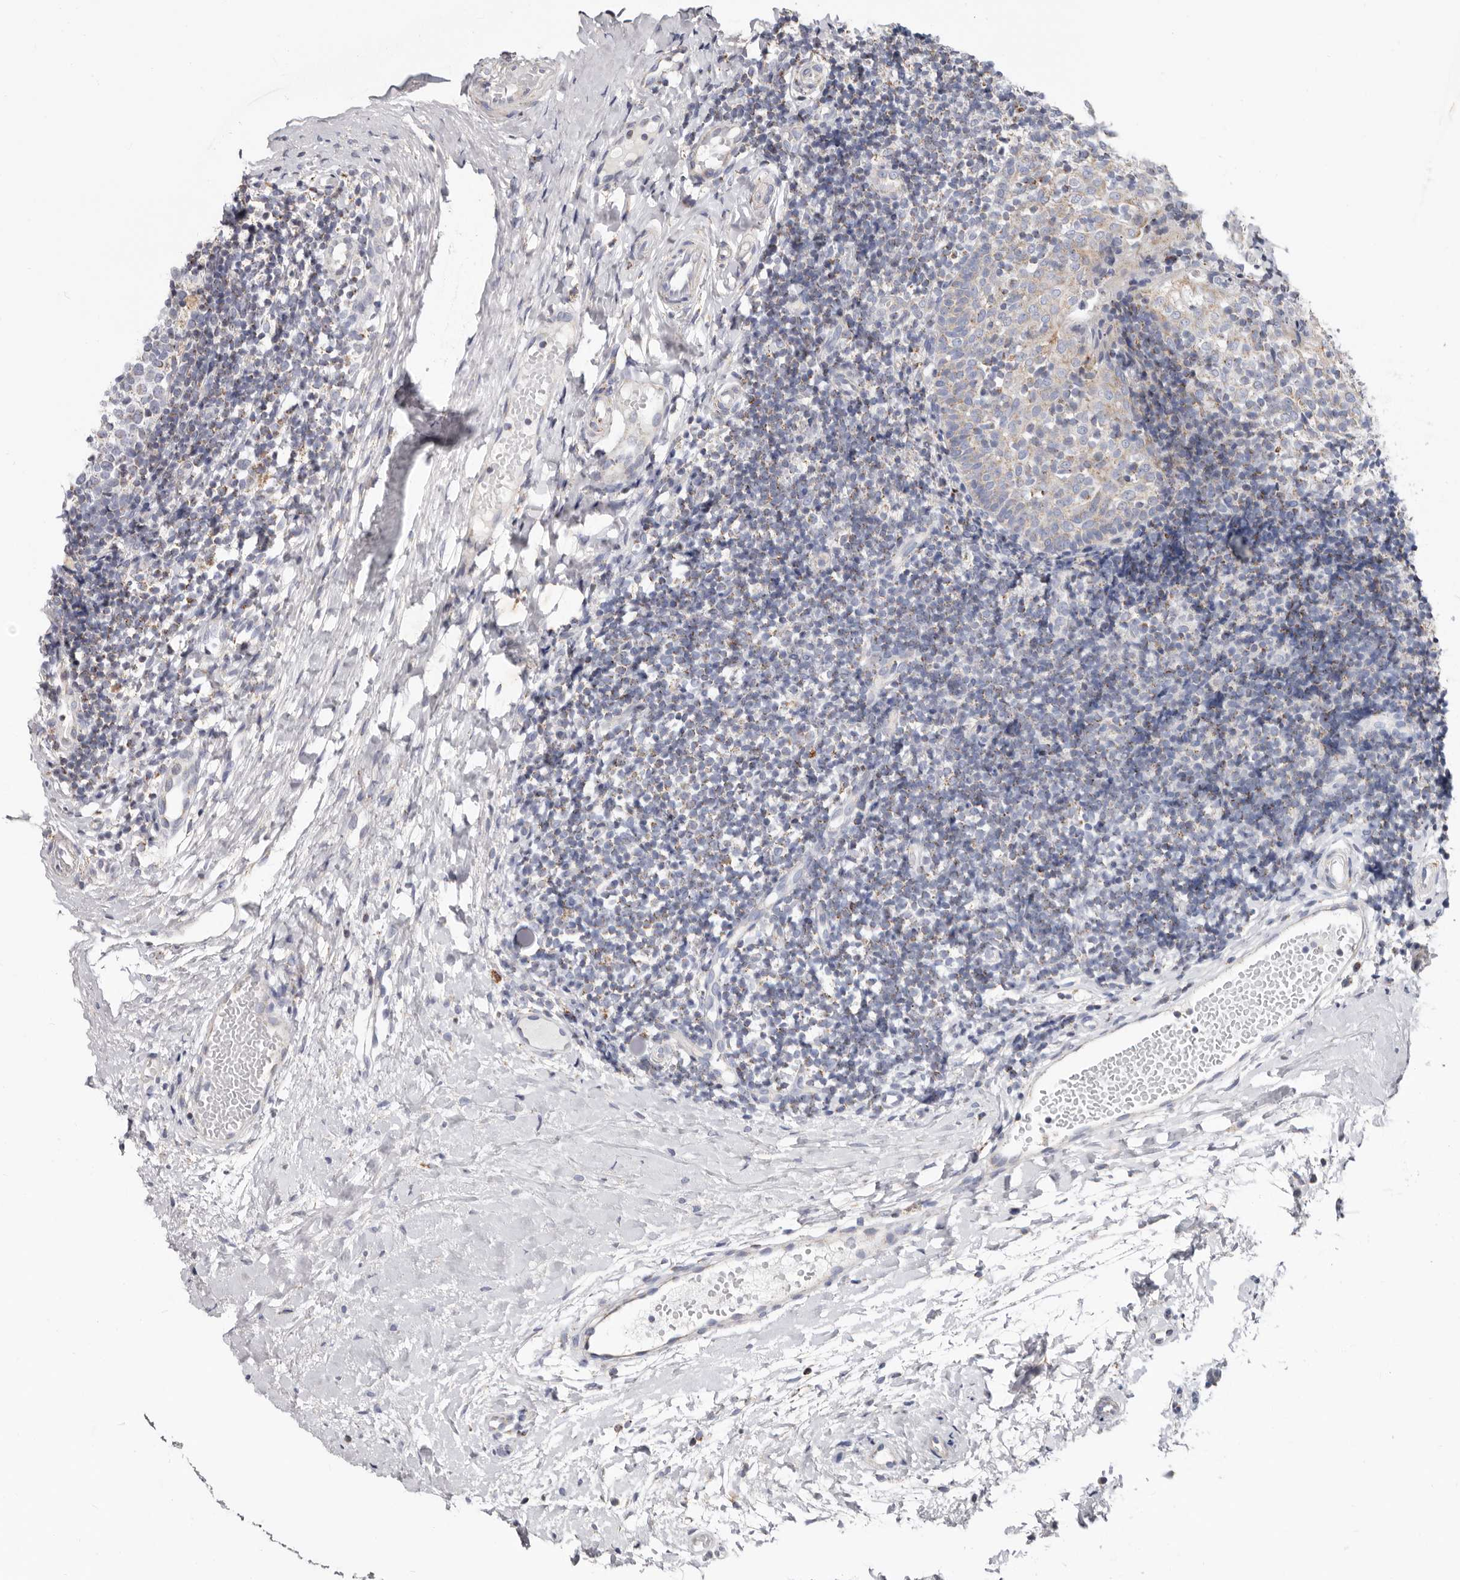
{"staining": {"intensity": "negative", "quantity": "none", "location": "none"}, "tissue": "tonsil", "cell_type": "Germinal center cells", "image_type": "normal", "snomed": [{"axis": "morphology", "description": "Normal tissue, NOS"}, {"axis": "topography", "description": "Tonsil"}], "caption": "Unremarkable tonsil was stained to show a protein in brown. There is no significant positivity in germinal center cells. Brightfield microscopy of immunohistochemistry (IHC) stained with DAB (brown) and hematoxylin (blue), captured at high magnification.", "gene": "RSPO2", "patient": {"sex": "female", "age": 19}}